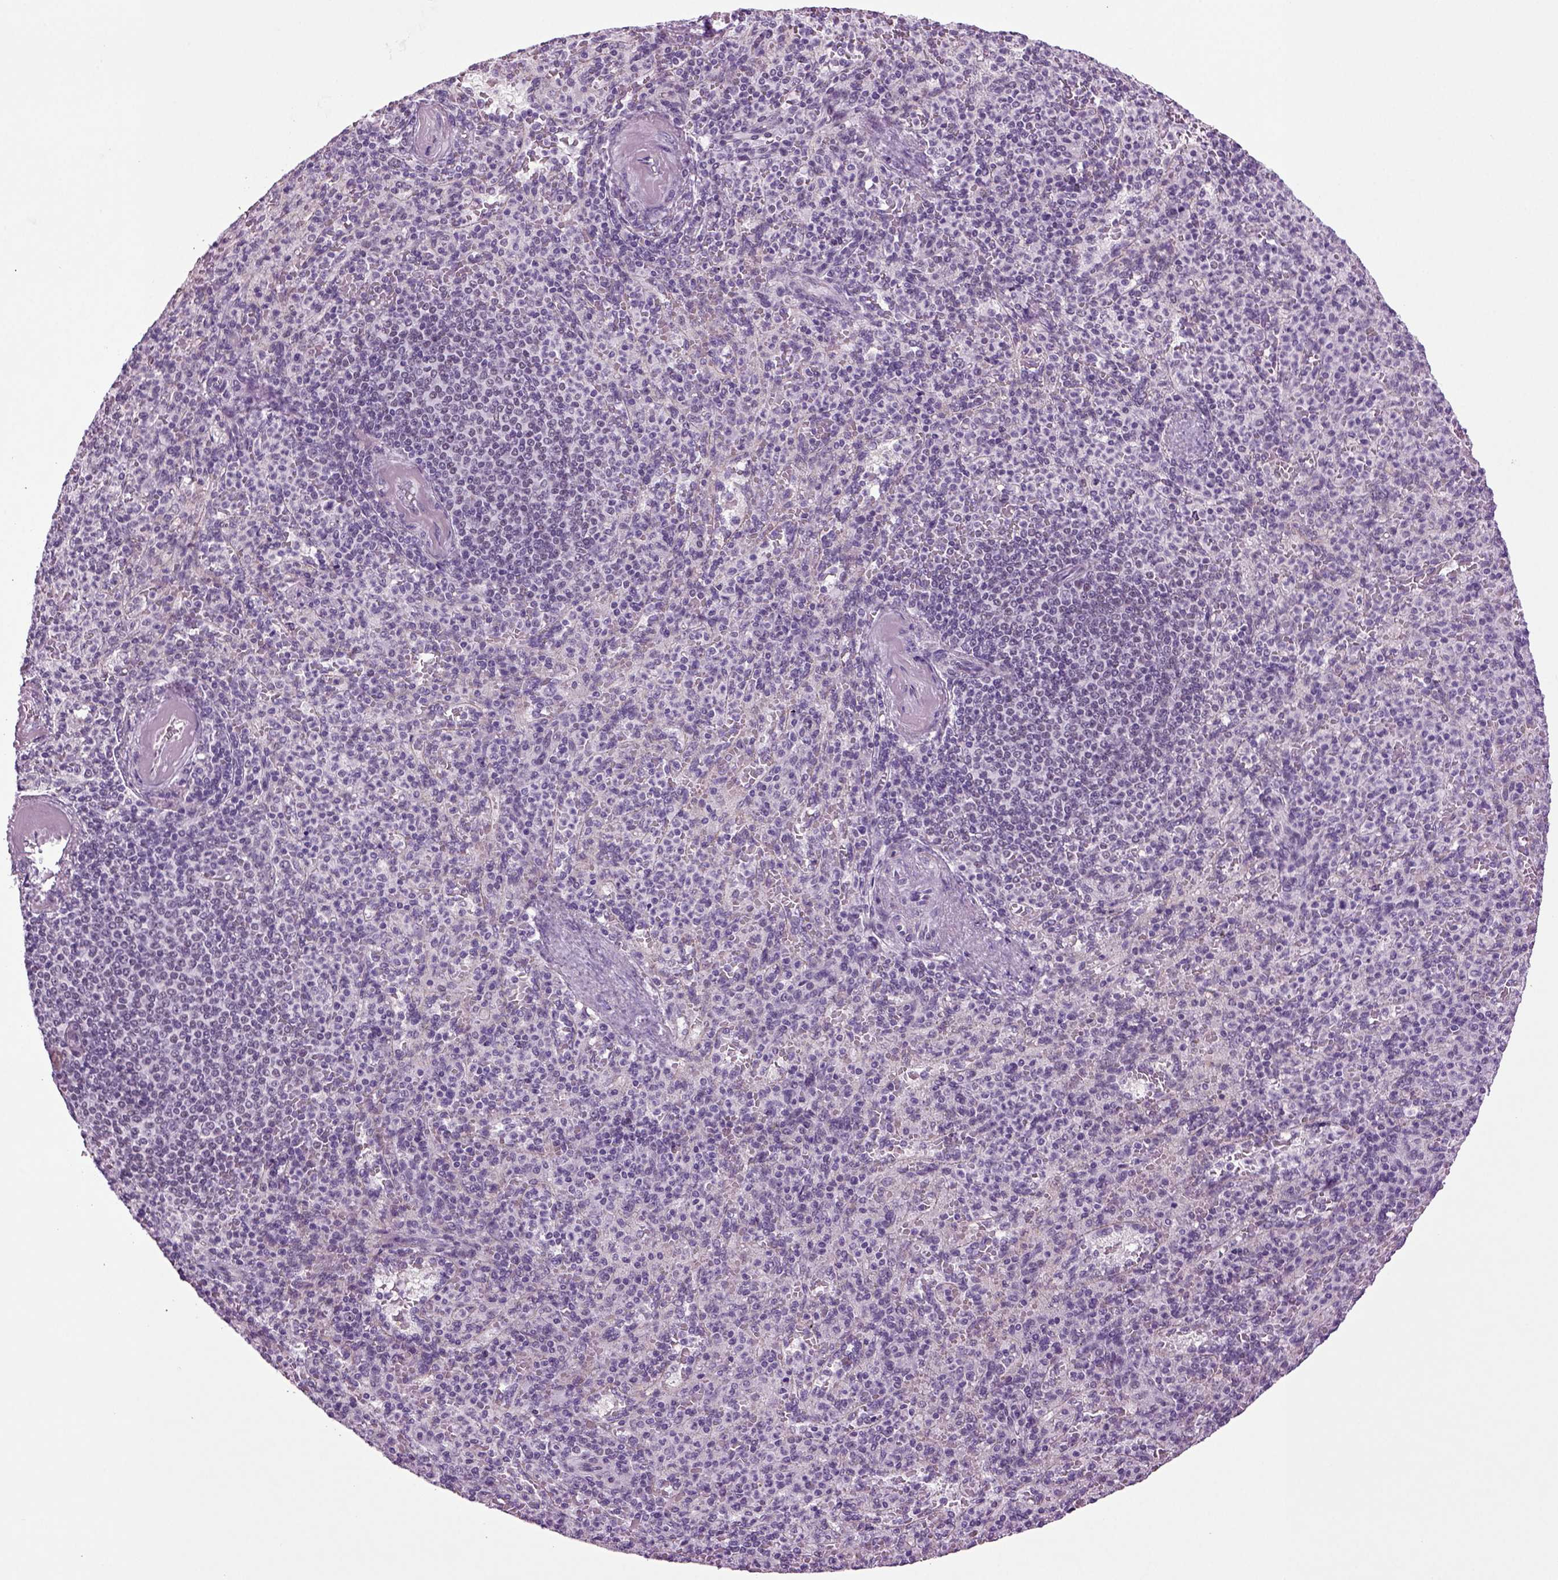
{"staining": {"intensity": "negative", "quantity": "none", "location": "none"}, "tissue": "spleen", "cell_type": "Cells in red pulp", "image_type": "normal", "snomed": [{"axis": "morphology", "description": "Normal tissue, NOS"}, {"axis": "topography", "description": "Spleen"}], "caption": "This is a micrograph of immunohistochemistry staining of normal spleen, which shows no staining in cells in red pulp. (Brightfield microscopy of DAB immunohistochemistry (IHC) at high magnification).", "gene": "RFX3", "patient": {"sex": "female", "age": 74}}